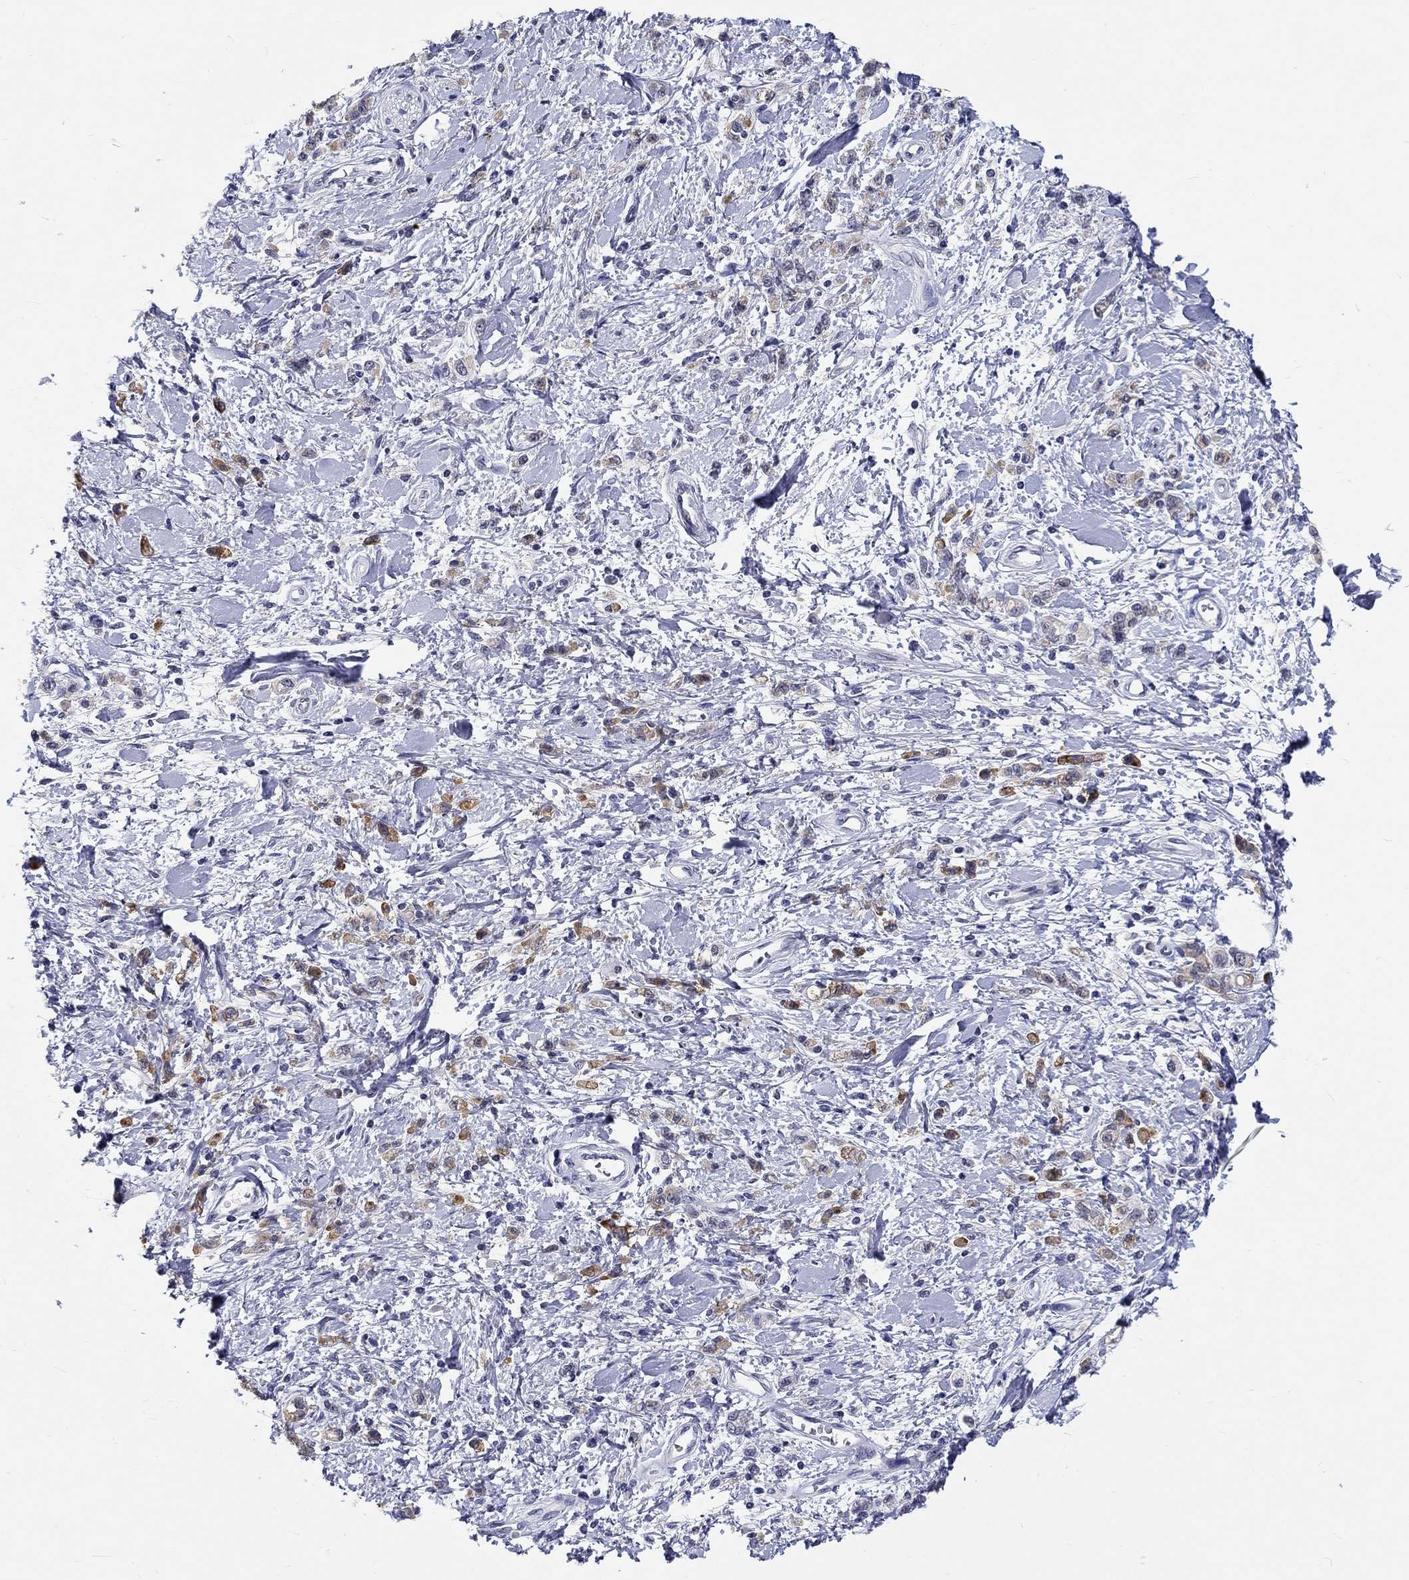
{"staining": {"intensity": "moderate", "quantity": "<25%", "location": "cytoplasmic/membranous"}, "tissue": "stomach cancer", "cell_type": "Tumor cells", "image_type": "cancer", "snomed": [{"axis": "morphology", "description": "Adenocarcinoma, NOS"}, {"axis": "topography", "description": "Stomach"}], "caption": "Tumor cells show low levels of moderate cytoplasmic/membranous staining in about <25% of cells in human stomach cancer.", "gene": "GRIN1", "patient": {"sex": "male", "age": 77}}